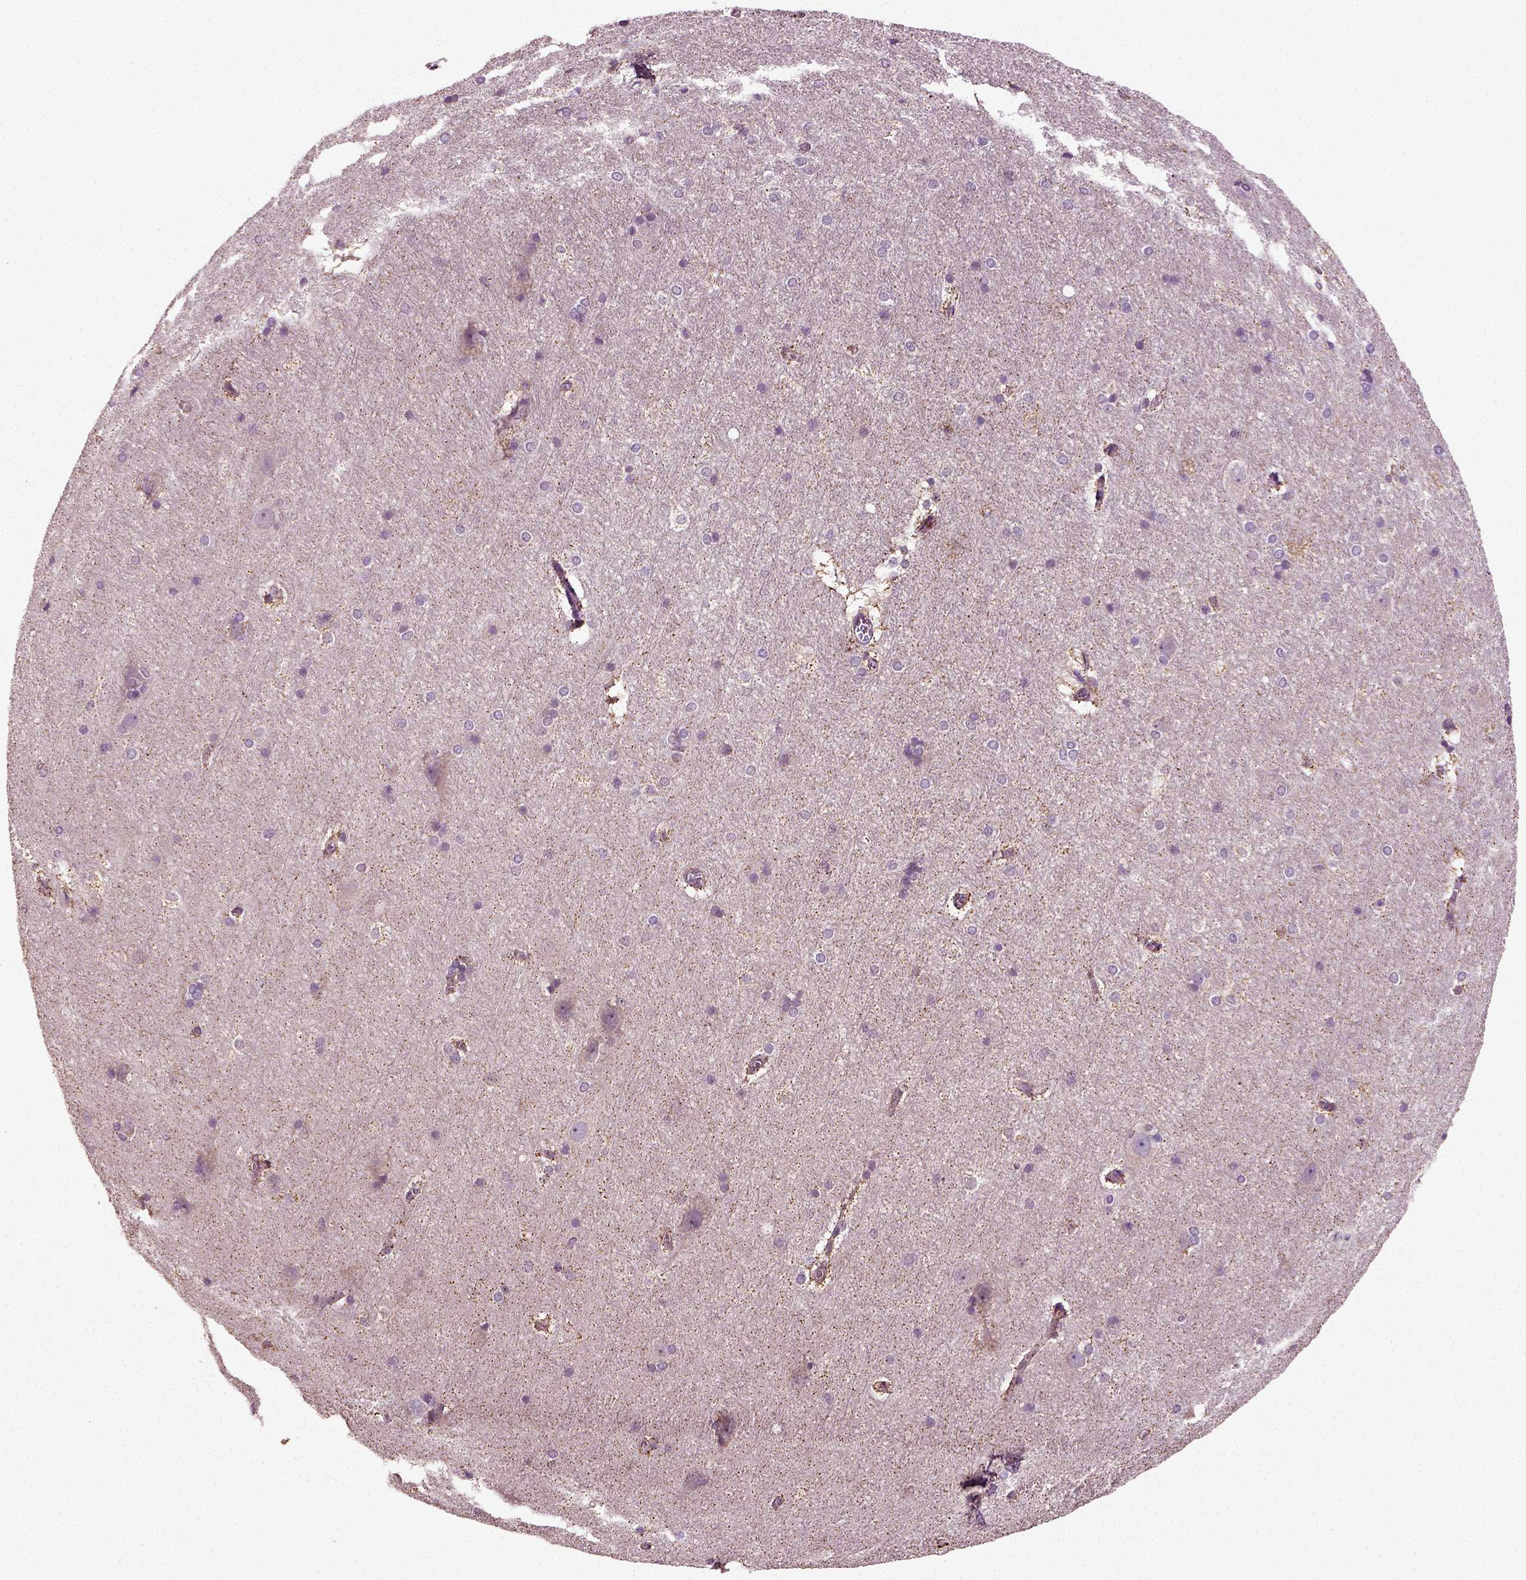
{"staining": {"intensity": "negative", "quantity": "none", "location": "none"}, "tissue": "hippocampus", "cell_type": "Glial cells", "image_type": "normal", "snomed": [{"axis": "morphology", "description": "Normal tissue, NOS"}, {"axis": "topography", "description": "Cerebral cortex"}, {"axis": "topography", "description": "Hippocampus"}], "caption": "There is no significant expression in glial cells of hippocampus. (Brightfield microscopy of DAB (3,3'-diaminobenzidine) immunohistochemistry (IHC) at high magnification).", "gene": "ERV3", "patient": {"sex": "female", "age": 19}}